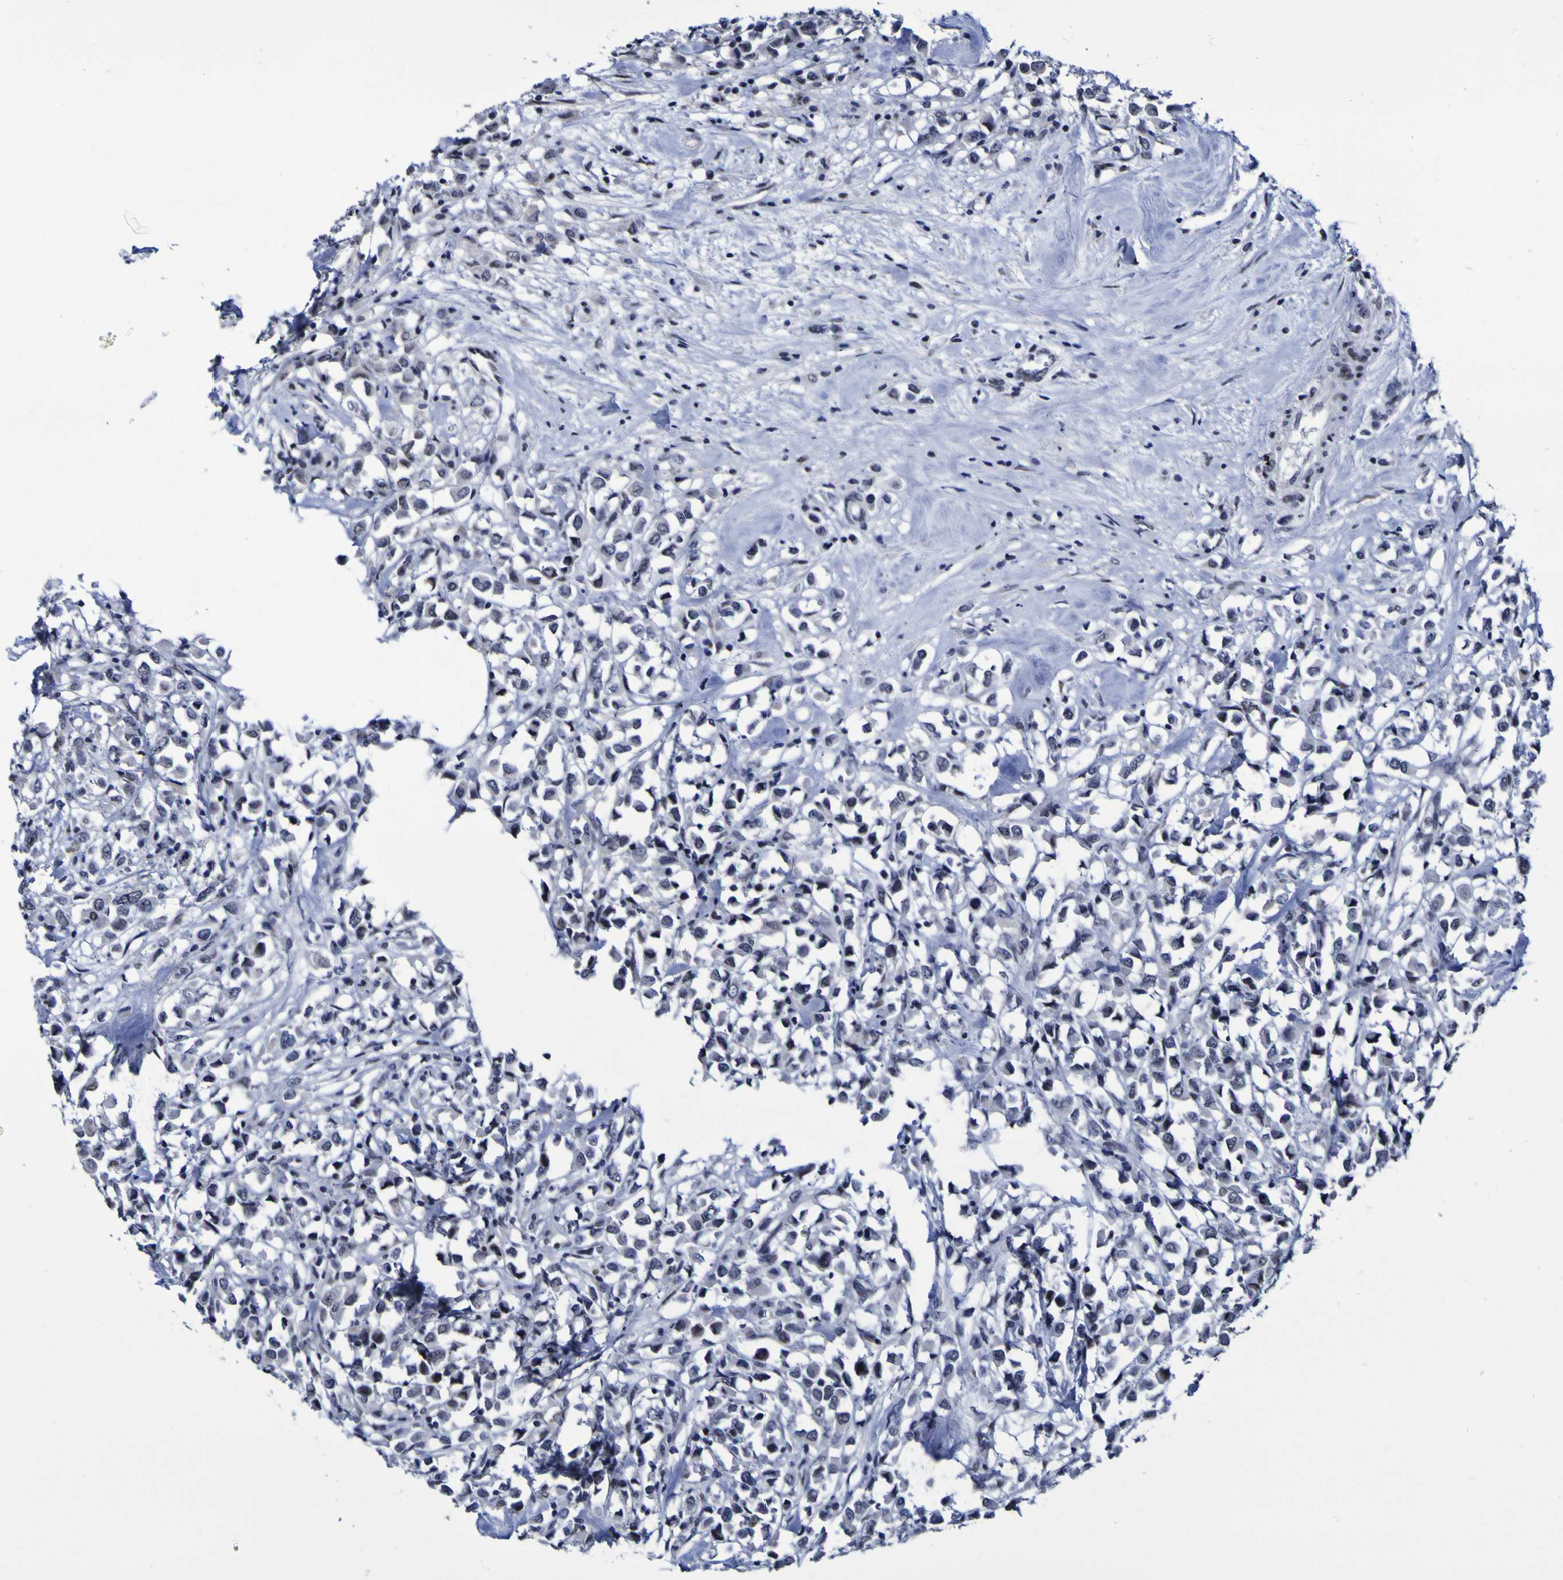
{"staining": {"intensity": "weak", "quantity": "<25%", "location": "nuclear"}, "tissue": "breast cancer", "cell_type": "Tumor cells", "image_type": "cancer", "snomed": [{"axis": "morphology", "description": "Duct carcinoma"}, {"axis": "topography", "description": "Breast"}], "caption": "Tumor cells show no significant protein expression in breast cancer (invasive ductal carcinoma).", "gene": "MBD3", "patient": {"sex": "female", "age": 61}}